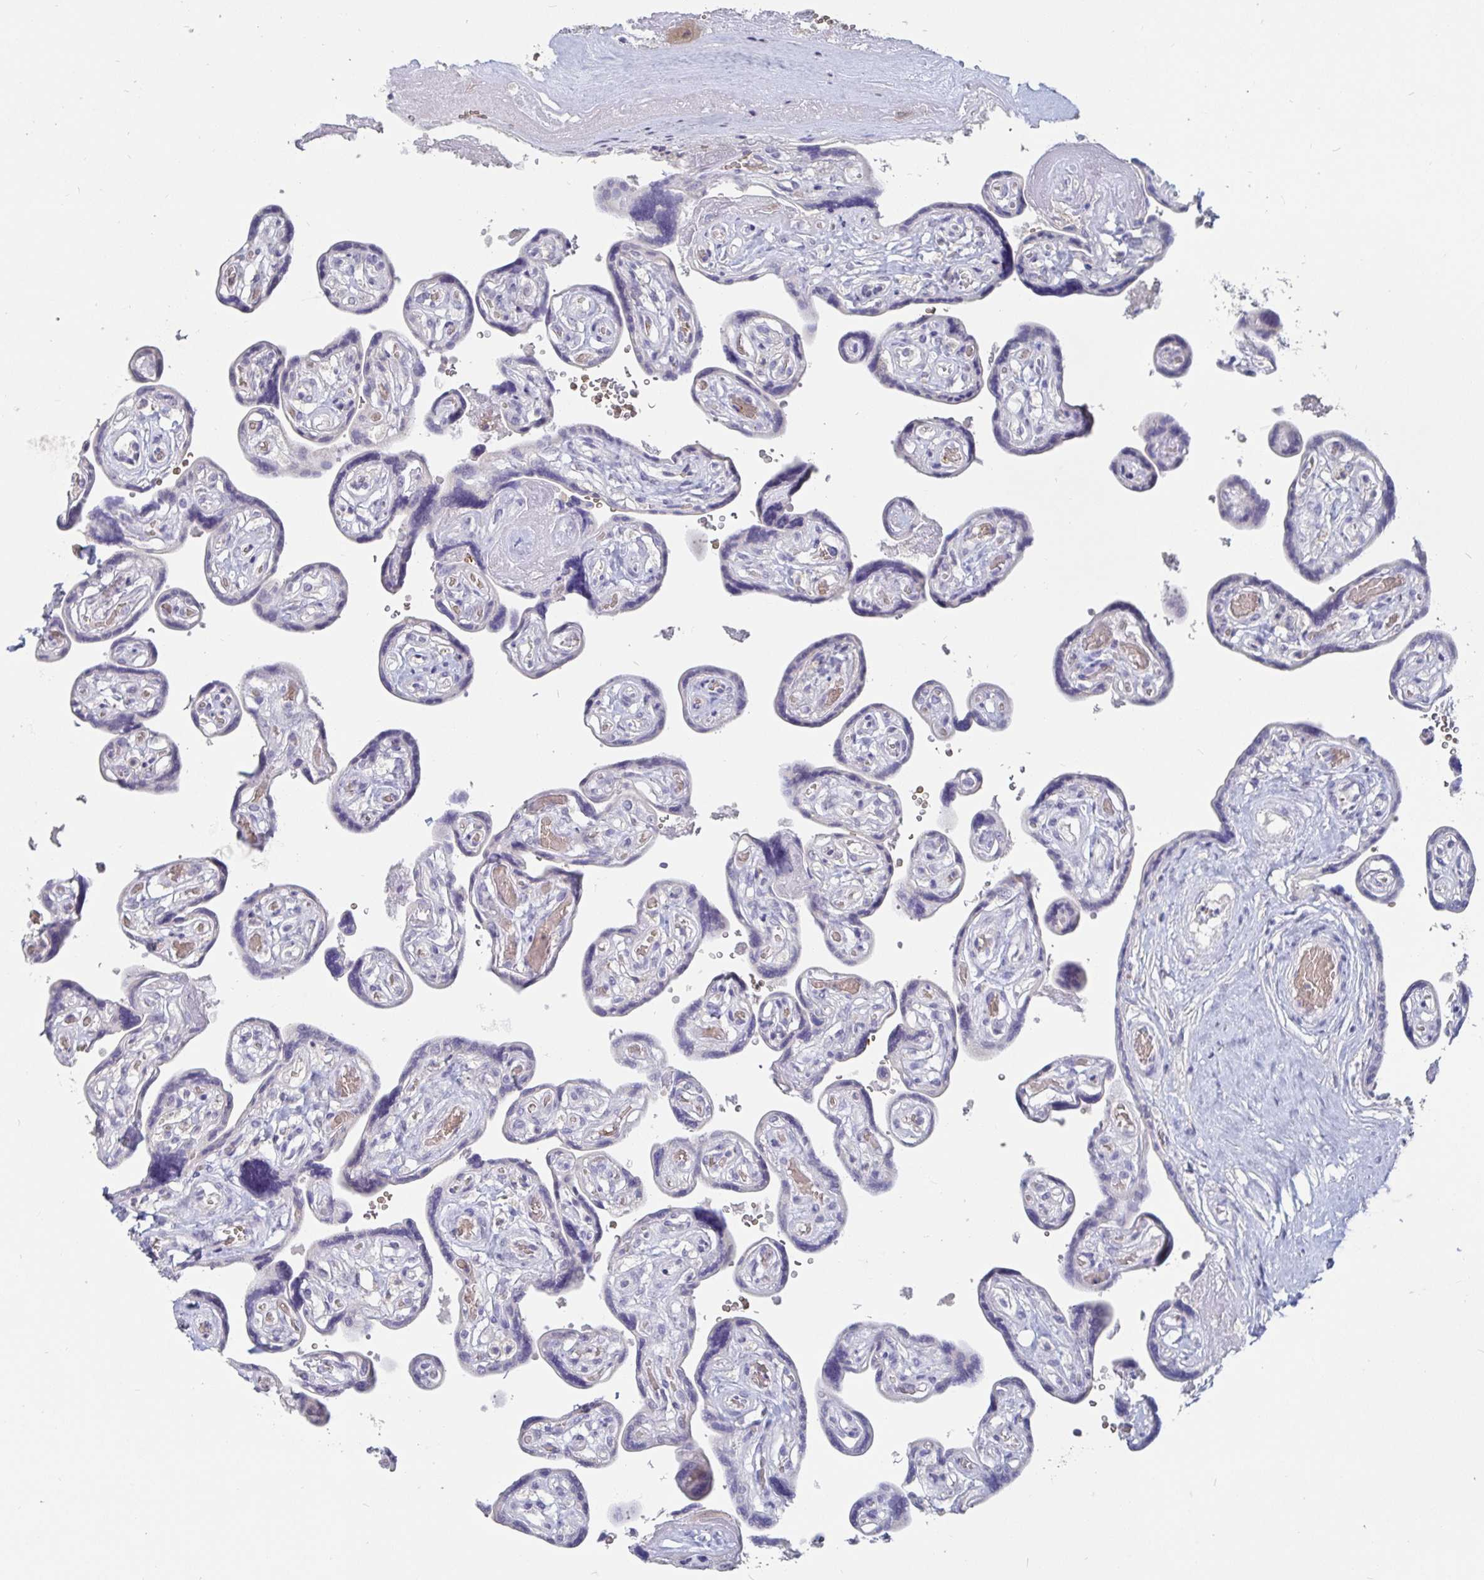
{"staining": {"intensity": "negative", "quantity": "none", "location": "none"}, "tissue": "placenta", "cell_type": "Trophoblastic cells", "image_type": "normal", "snomed": [{"axis": "morphology", "description": "Normal tissue, NOS"}, {"axis": "topography", "description": "Placenta"}], "caption": "Immunohistochemistry (IHC) histopathology image of normal human placenta stained for a protein (brown), which shows no positivity in trophoblastic cells.", "gene": "SPPL3", "patient": {"sex": "female", "age": 32}}